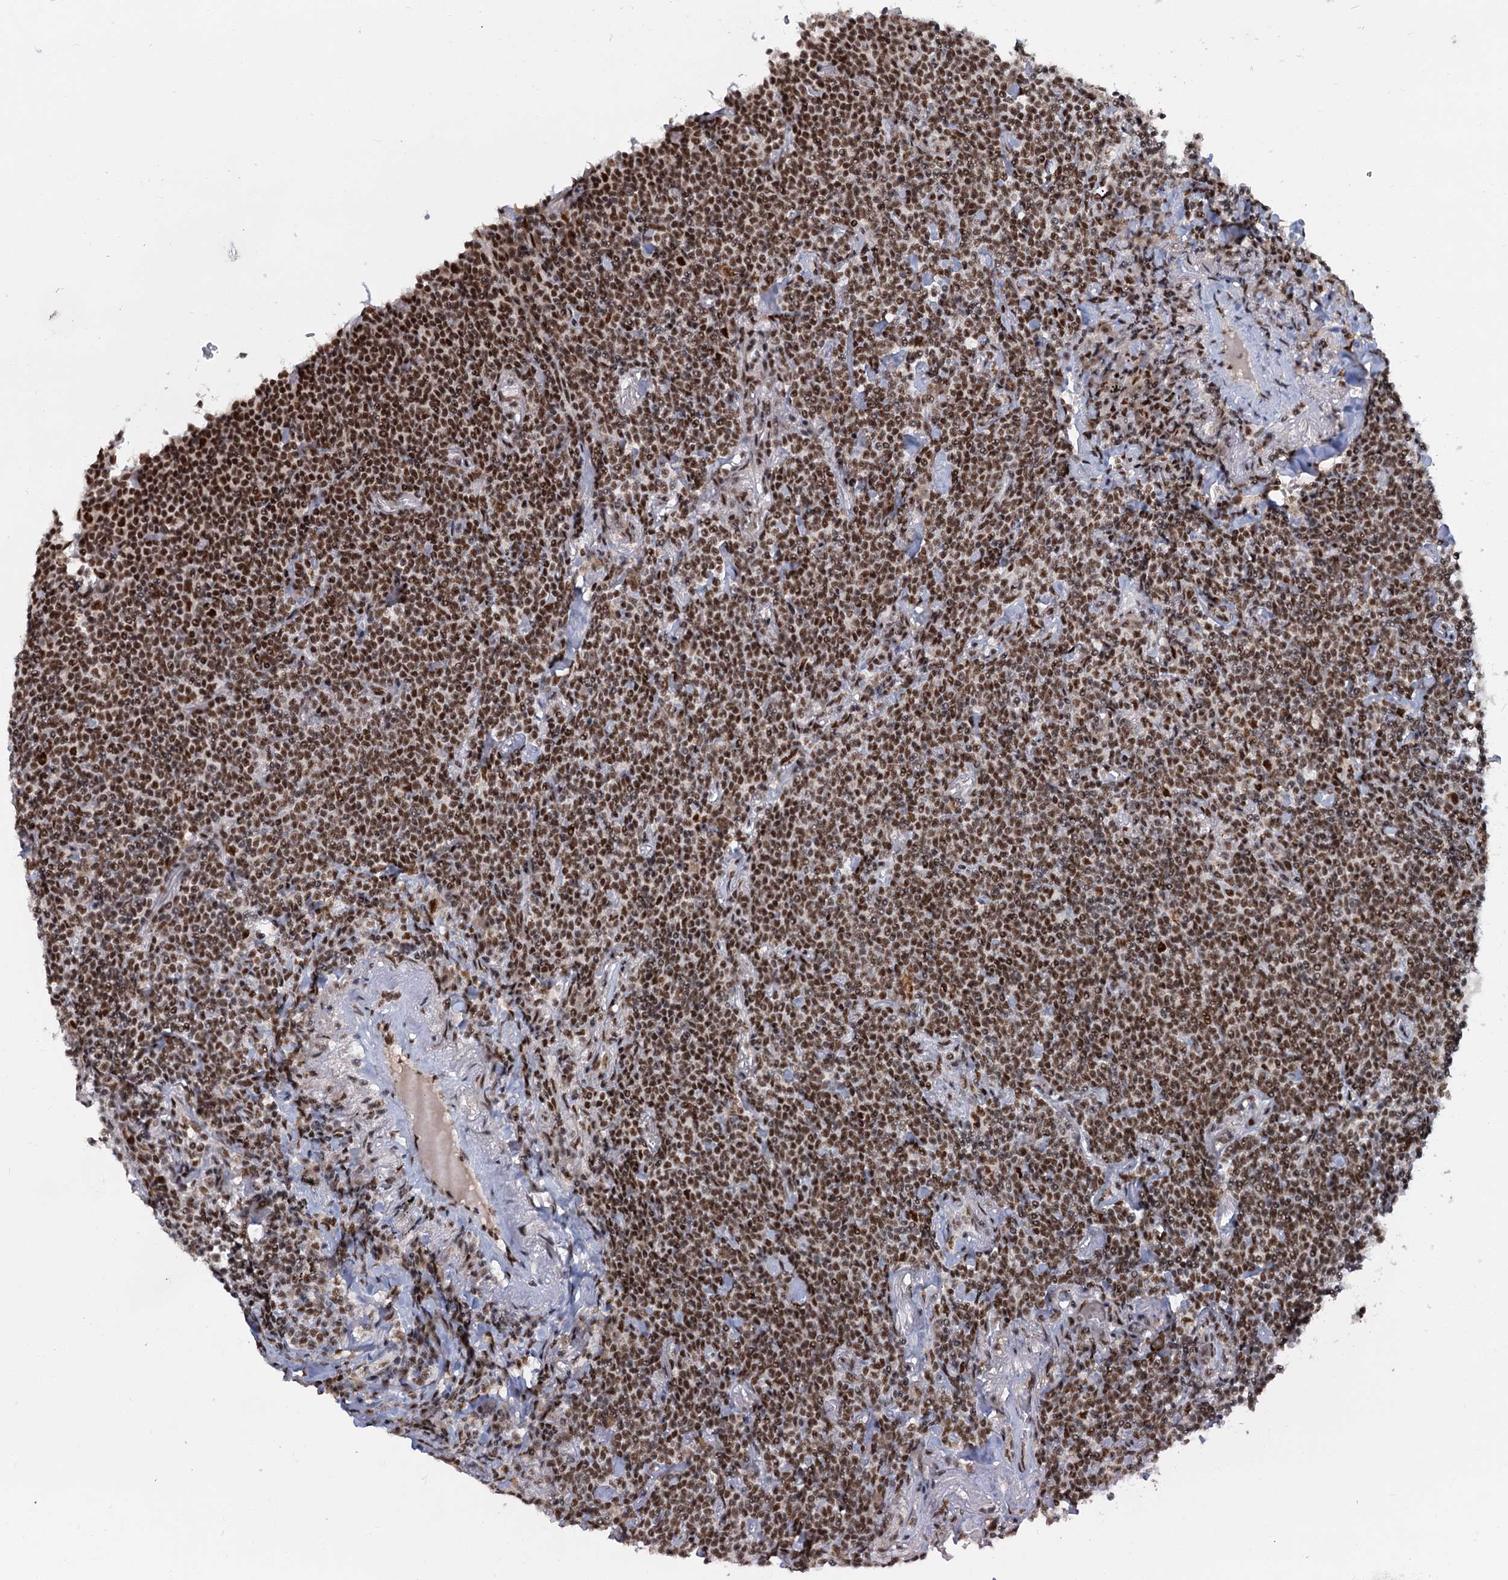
{"staining": {"intensity": "moderate", "quantity": ">75%", "location": "nuclear"}, "tissue": "lymphoma", "cell_type": "Tumor cells", "image_type": "cancer", "snomed": [{"axis": "morphology", "description": "Malignant lymphoma, non-Hodgkin's type, Low grade"}, {"axis": "topography", "description": "Lung"}], "caption": "Protein expression by immunohistochemistry demonstrates moderate nuclear staining in about >75% of tumor cells in lymphoma.", "gene": "WBP4", "patient": {"sex": "female", "age": 71}}